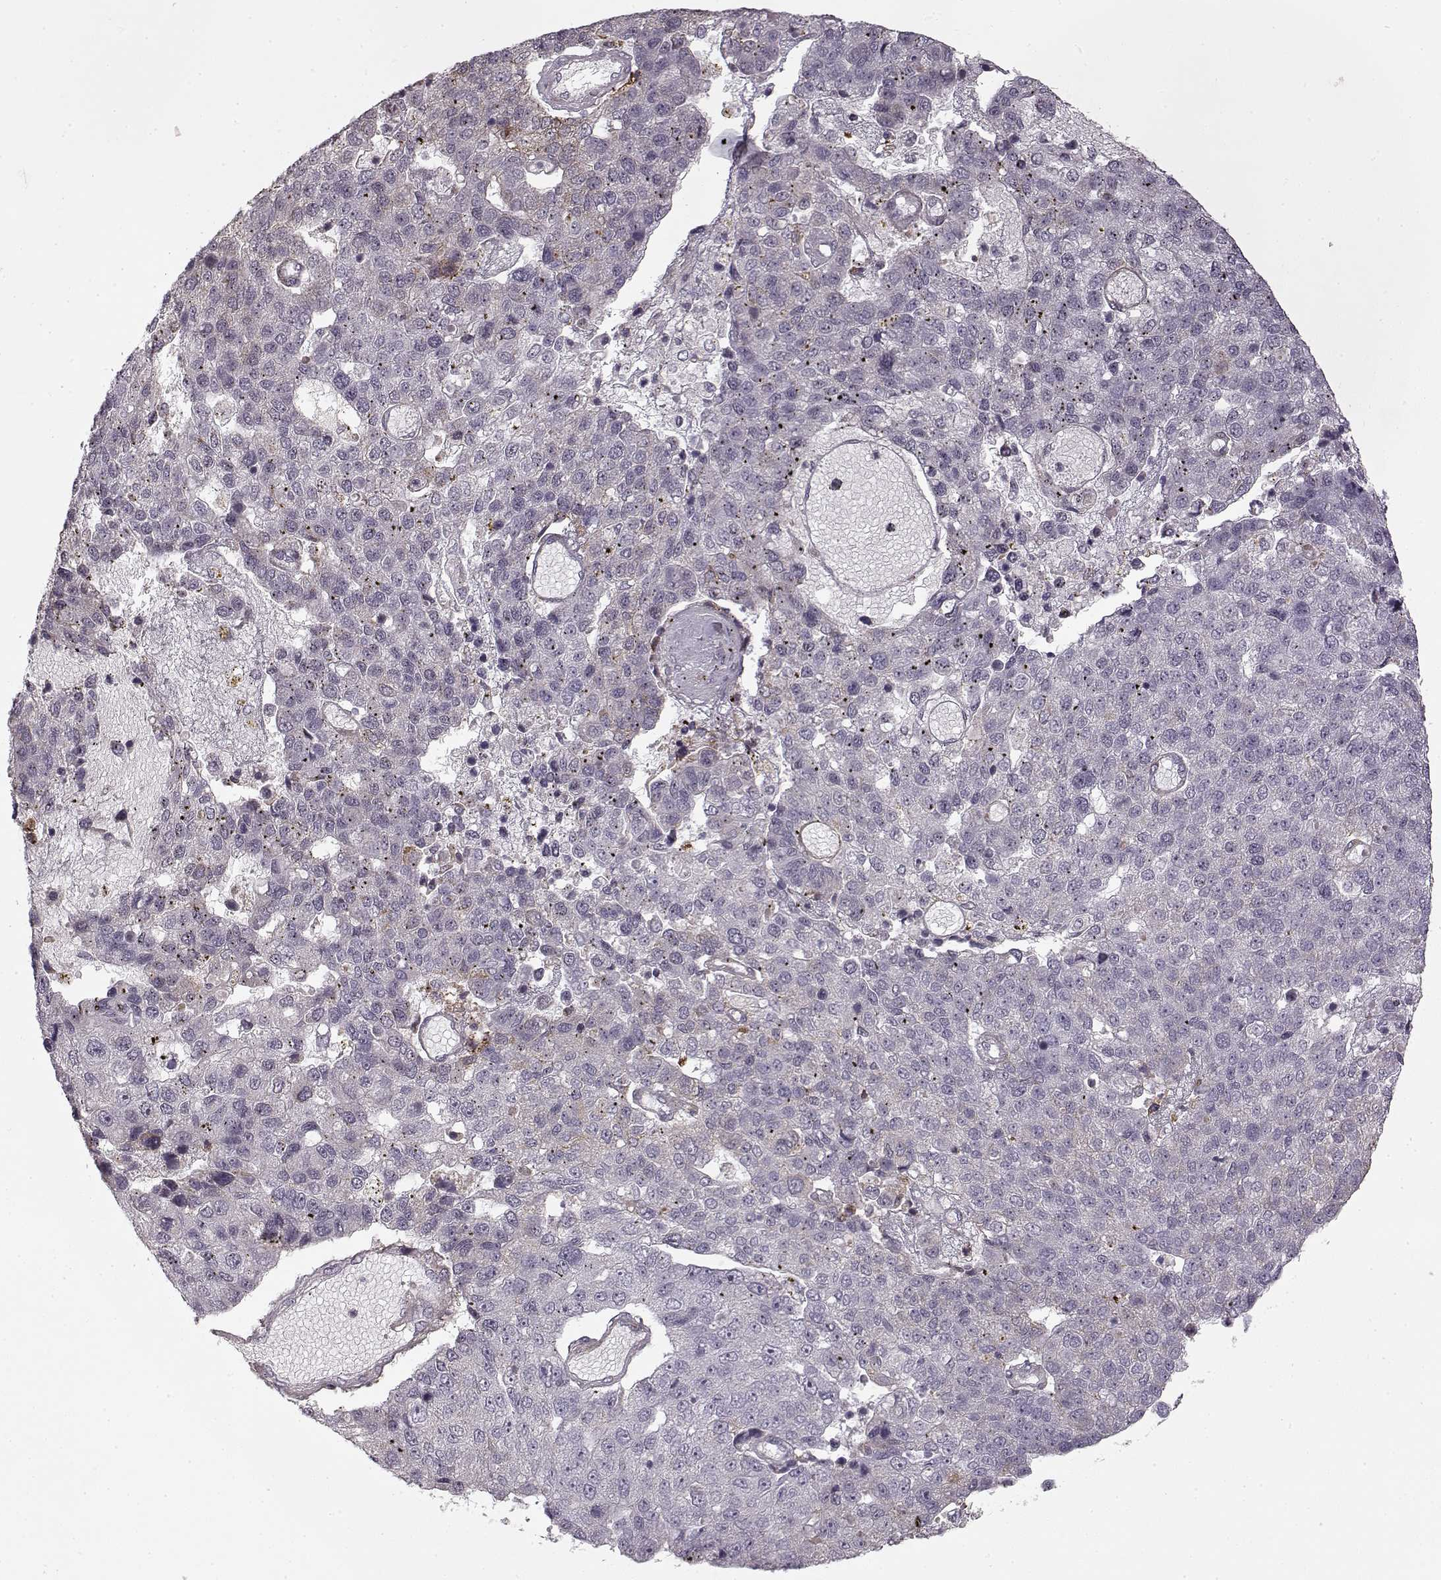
{"staining": {"intensity": "negative", "quantity": "none", "location": "none"}, "tissue": "pancreatic cancer", "cell_type": "Tumor cells", "image_type": "cancer", "snomed": [{"axis": "morphology", "description": "Adenocarcinoma, NOS"}, {"axis": "topography", "description": "Pancreas"}], "caption": "Tumor cells show no significant positivity in pancreatic cancer (adenocarcinoma). Brightfield microscopy of immunohistochemistry stained with DAB (brown) and hematoxylin (blue), captured at high magnification.", "gene": "LAMB2", "patient": {"sex": "female", "age": 61}}